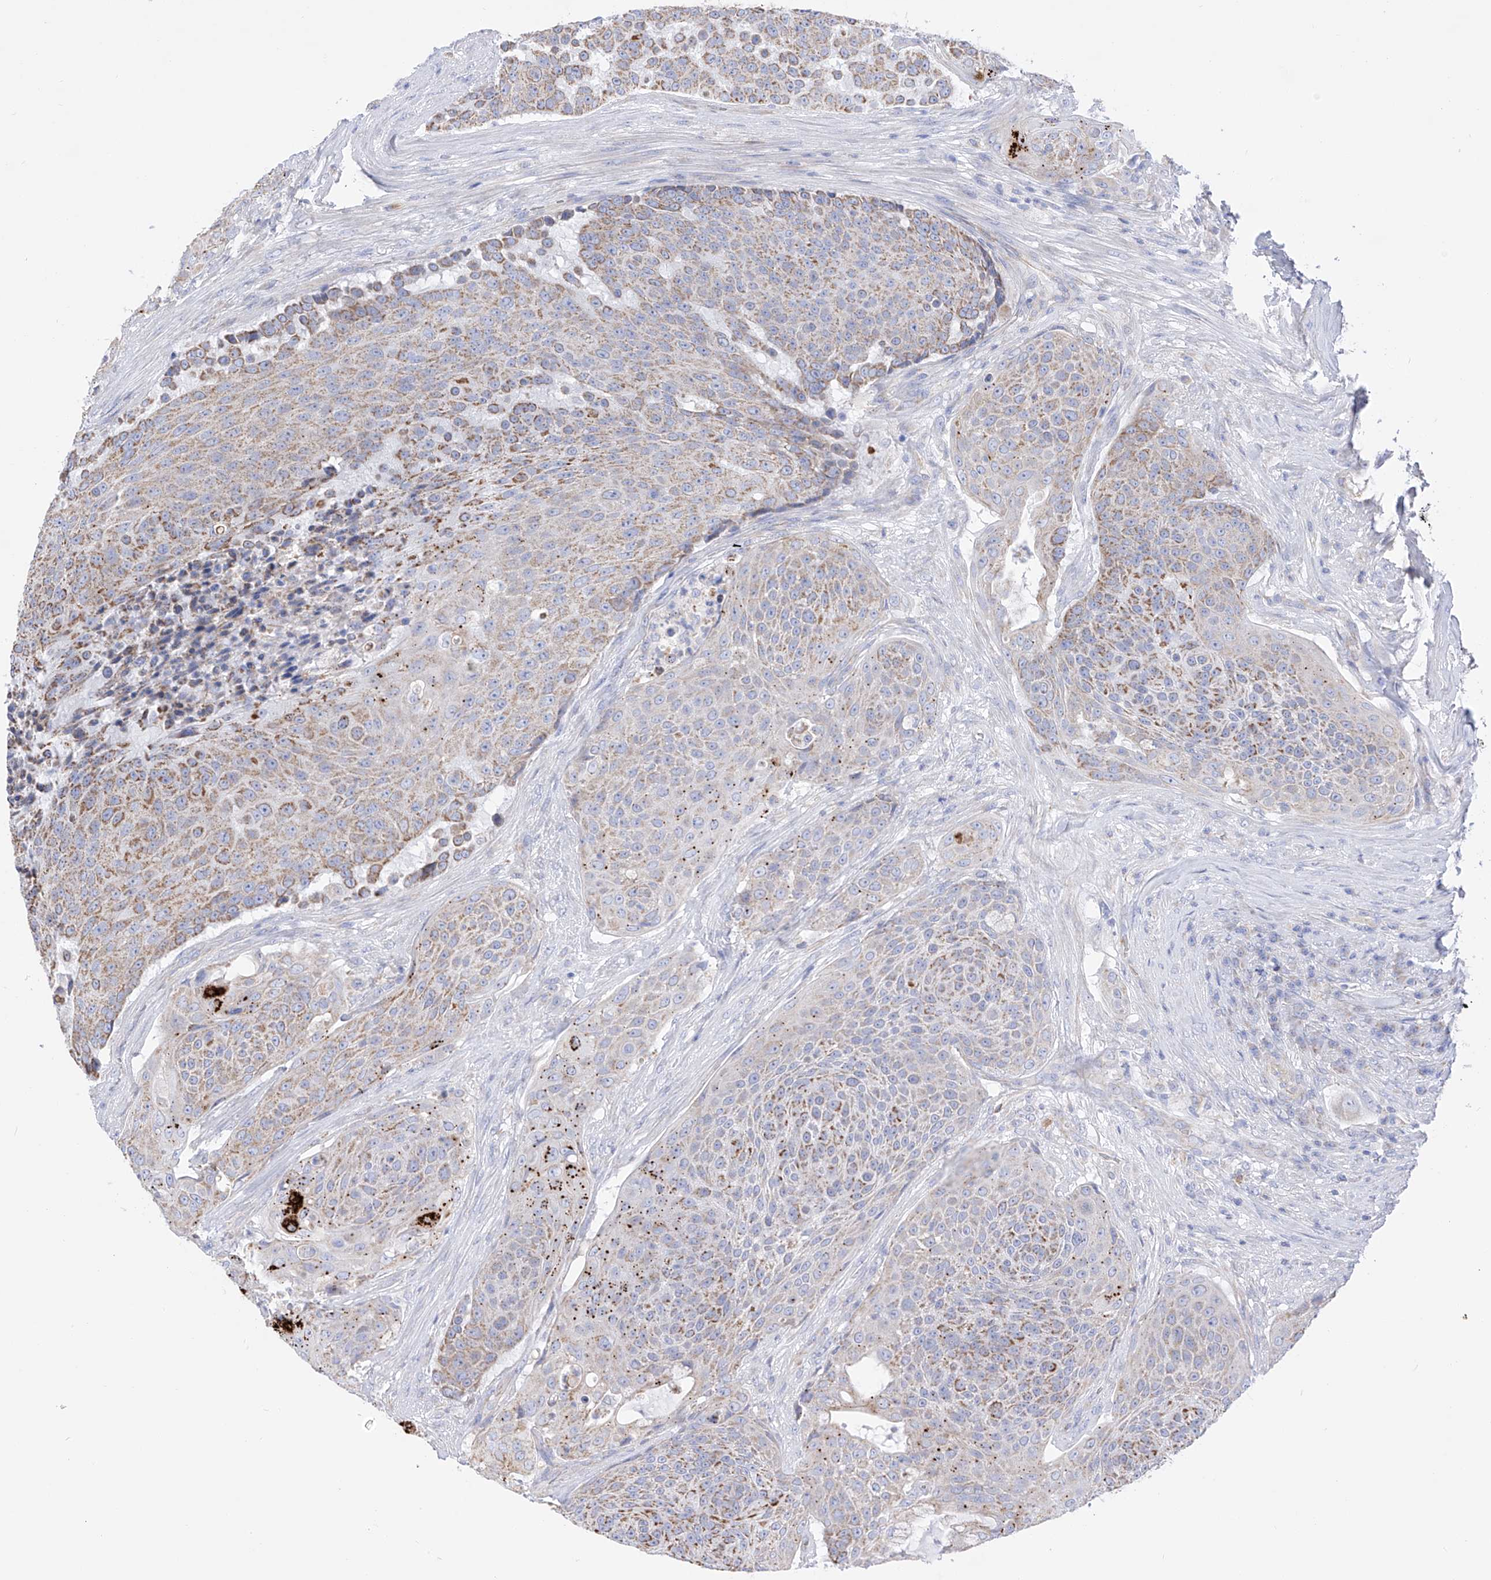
{"staining": {"intensity": "moderate", "quantity": ">75%", "location": "cytoplasmic/membranous"}, "tissue": "urothelial cancer", "cell_type": "Tumor cells", "image_type": "cancer", "snomed": [{"axis": "morphology", "description": "Urothelial carcinoma, High grade"}, {"axis": "topography", "description": "Urinary bladder"}], "caption": "Tumor cells display moderate cytoplasmic/membranous staining in about >75% of cells in high-grade urothelial carcinoma.", "gene": "FLG", "patient": {"sex": "female", "age": 63}}